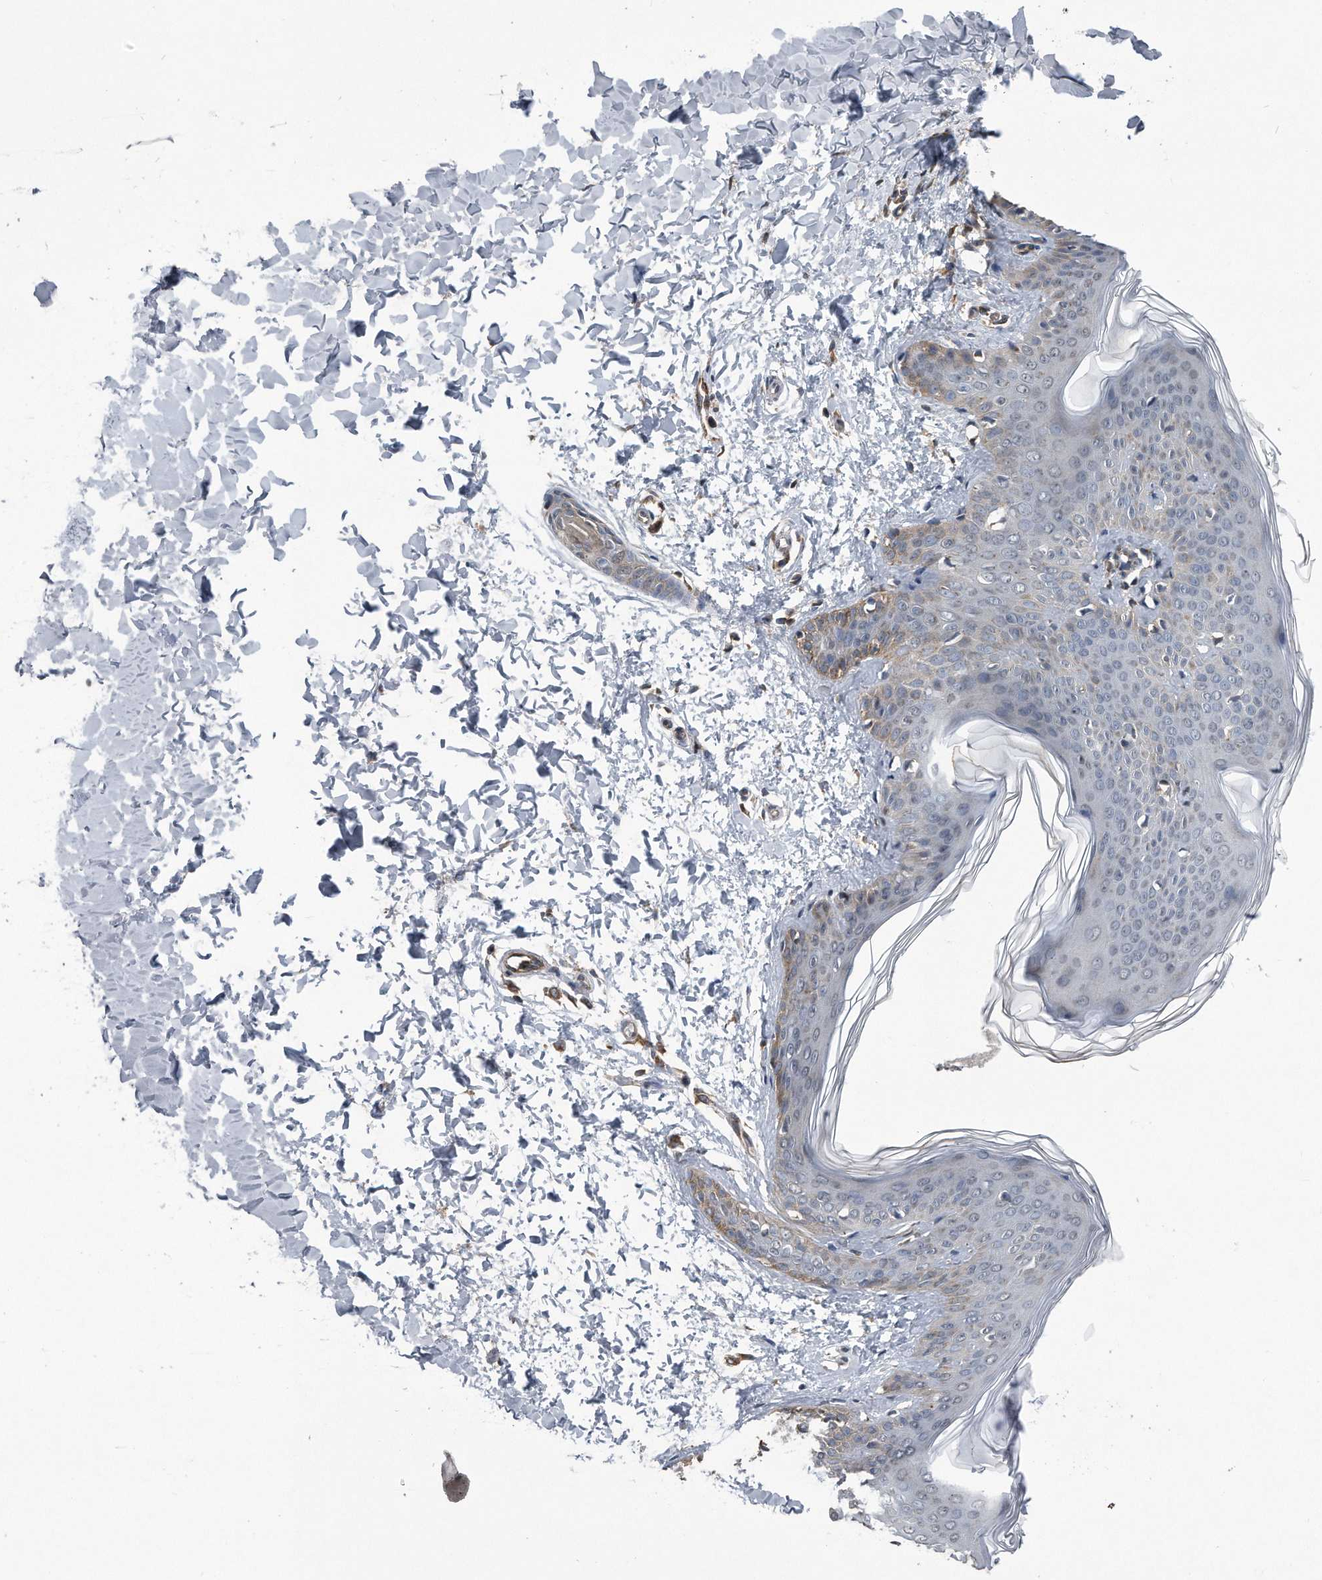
{"staining": {"intensity": "moderate", "quantity": "<25%", "location": "cytoplasmic/membranous"}, "tissue": "skin", "cell_type": "Fibroblasts", "image_type": "normal", "snomed": [{"axis": "morphology", "description": "Normal tissue, NOS"}, {"axis": "topography", "description": "Skin"}], "caption": "A low amount of moderate cytoplasmic/membranous staining is present in about <25% of fibroblasts in unremarkable skin. (DAB (3,3'-diaminobenzidine) = brown stain, brightfield microscopy at high magnification).", "gene": "LYRM4", "patient": {"sex": "female", "age": 17}}